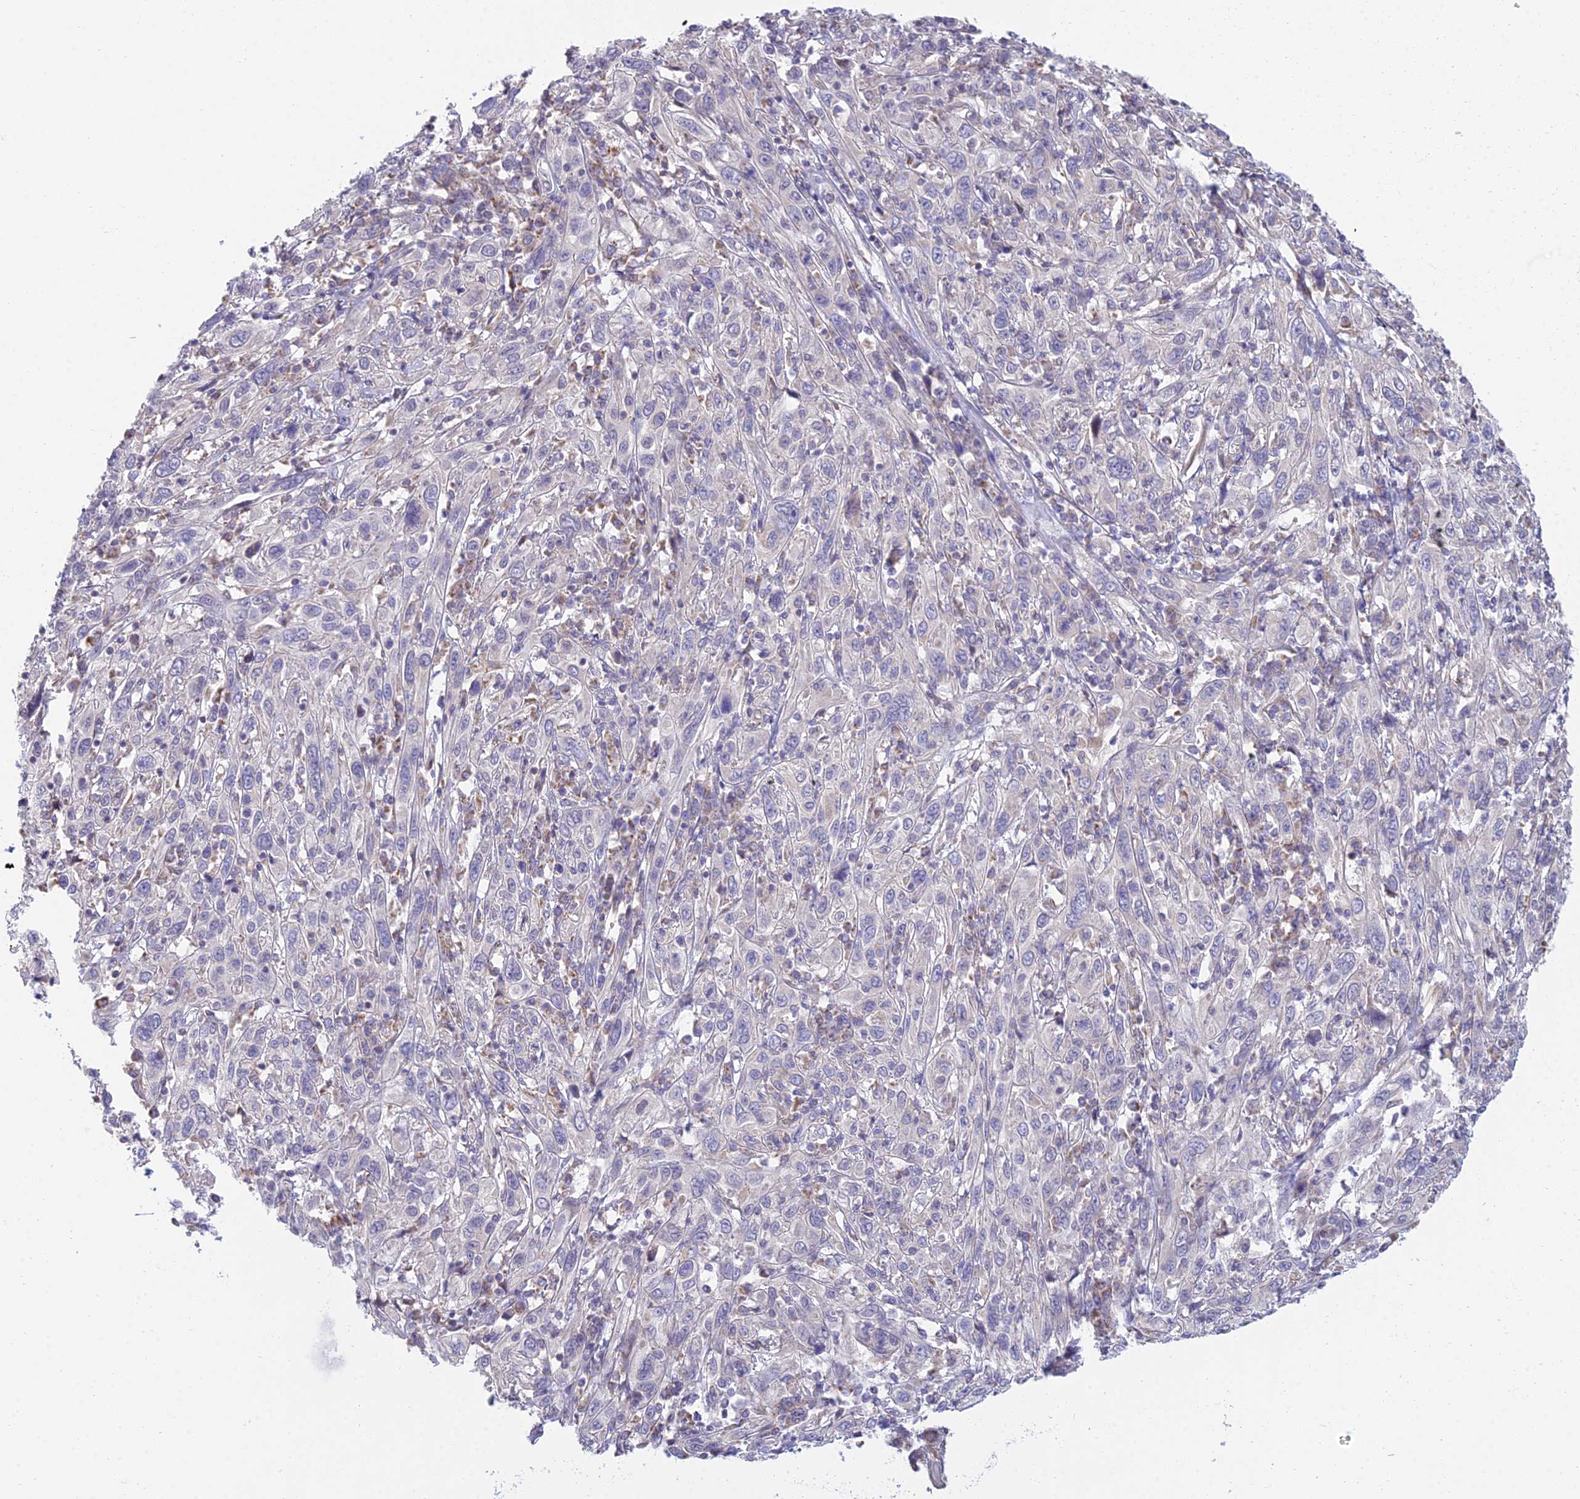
{"staining": {"intensity": "negative", "quantity": "none", "location": "none"}, "tissue": "cervical cancer", "cell_type": "Tumor cells", "image_type": "cancer", "snomed": [{"axis": "morphology", "description": "Squamous cell carcinoma, NOS"}, {"axis": "topography", "description": "Cervix"}], "caption": "This is an IHC micrograph of cervical squamous cell carcinoma. There is no staining in tumor cells.", "gene": "CFAP206", "patient": {"sex": "female", "age": 46}}